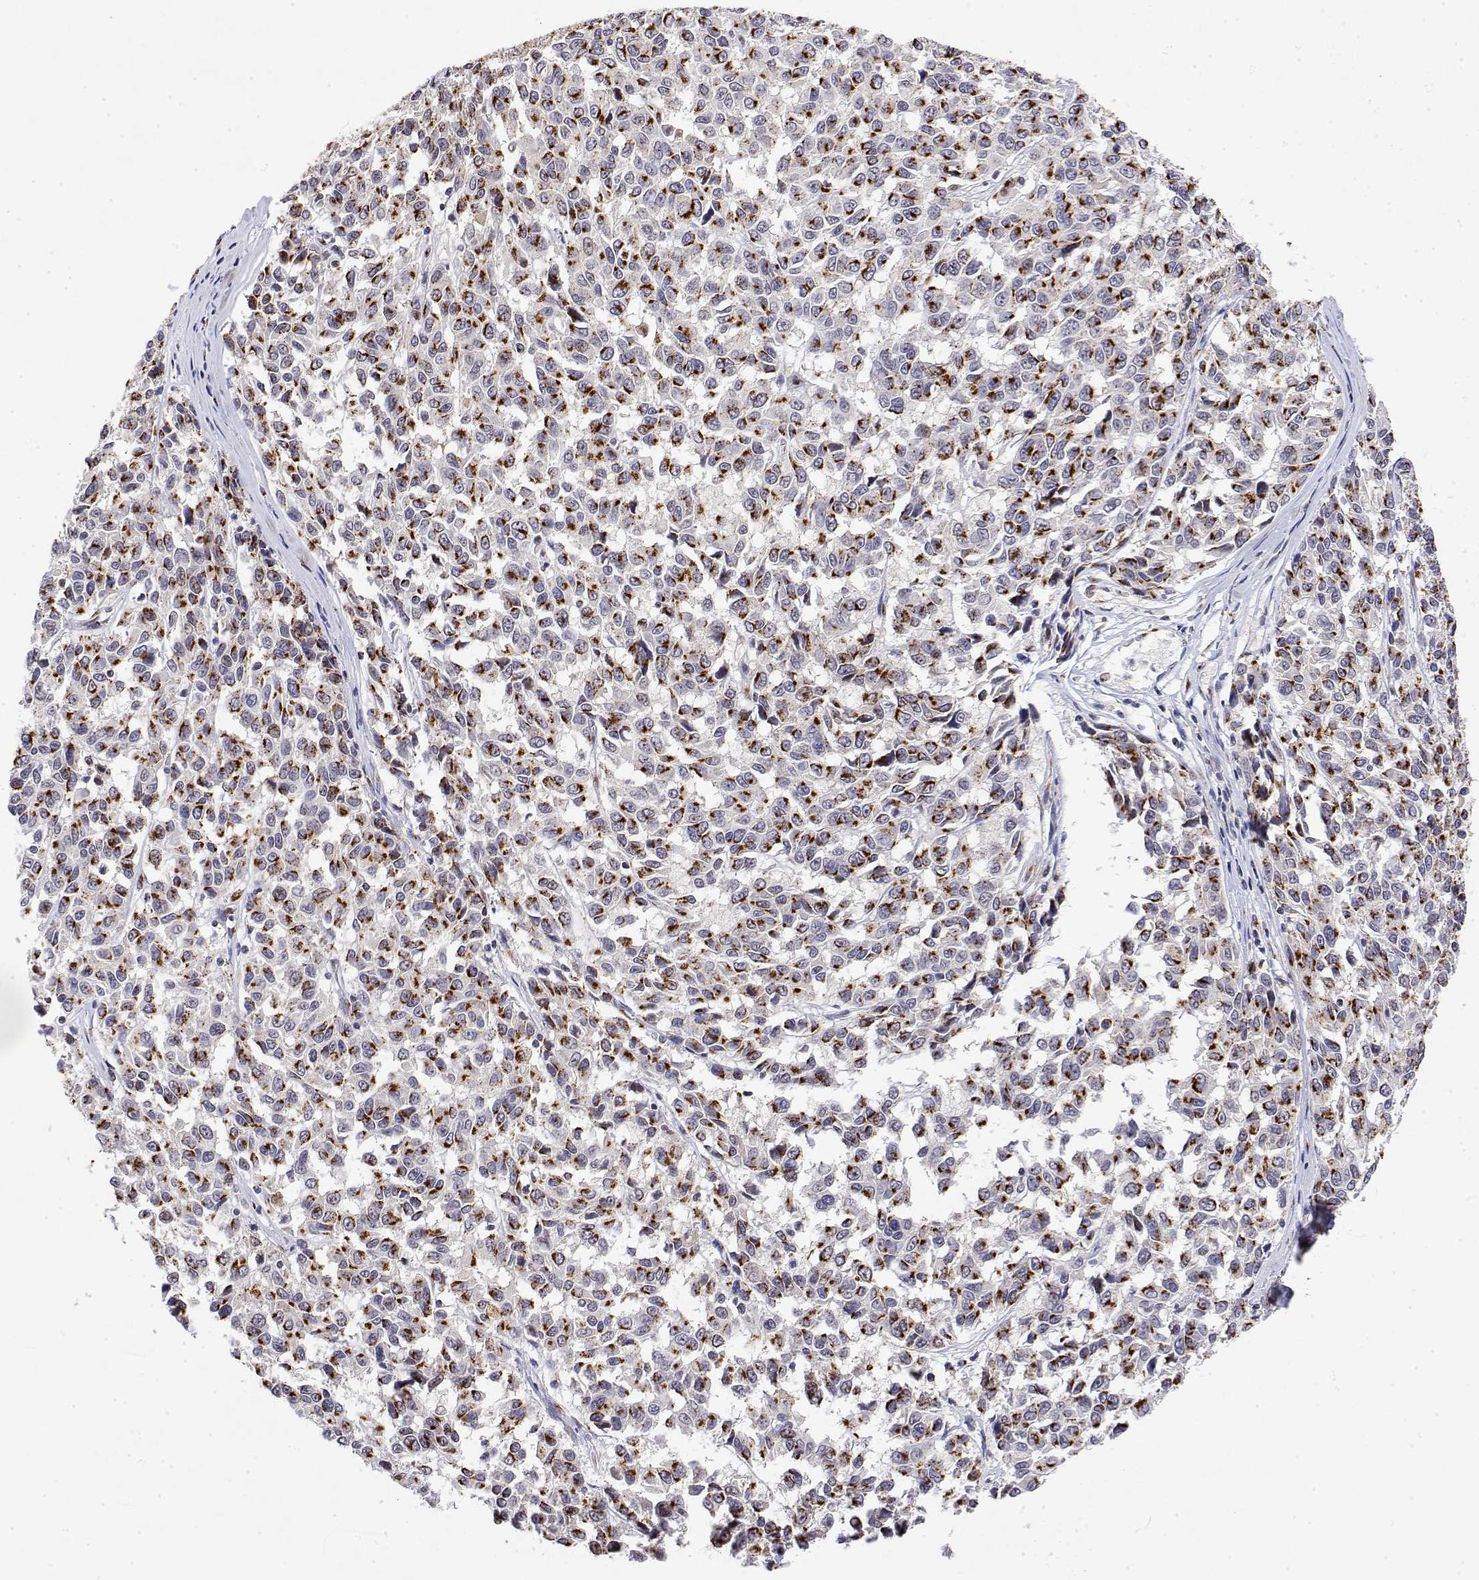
{"staining": {"intensity": "strong", "quantity": "25%-75%", "location": "cytoplasmic/membranous"}, "tissue": "melanoma", "cell_type": "Tumor cells", "image_type": "cancer", "snomed": [{"axis": "morphology", "description": "Malignant melanoma, NOS"}, {"axis": "topography", "description": "Skin"}], "caption": "Protein staining of melanoma tissue exhibits strong cytoplasmic/membranous staining in about 25%-75% of tumor cells.", "gene": "YIPF3", "patient": {"sex": "female", "age": 66}}